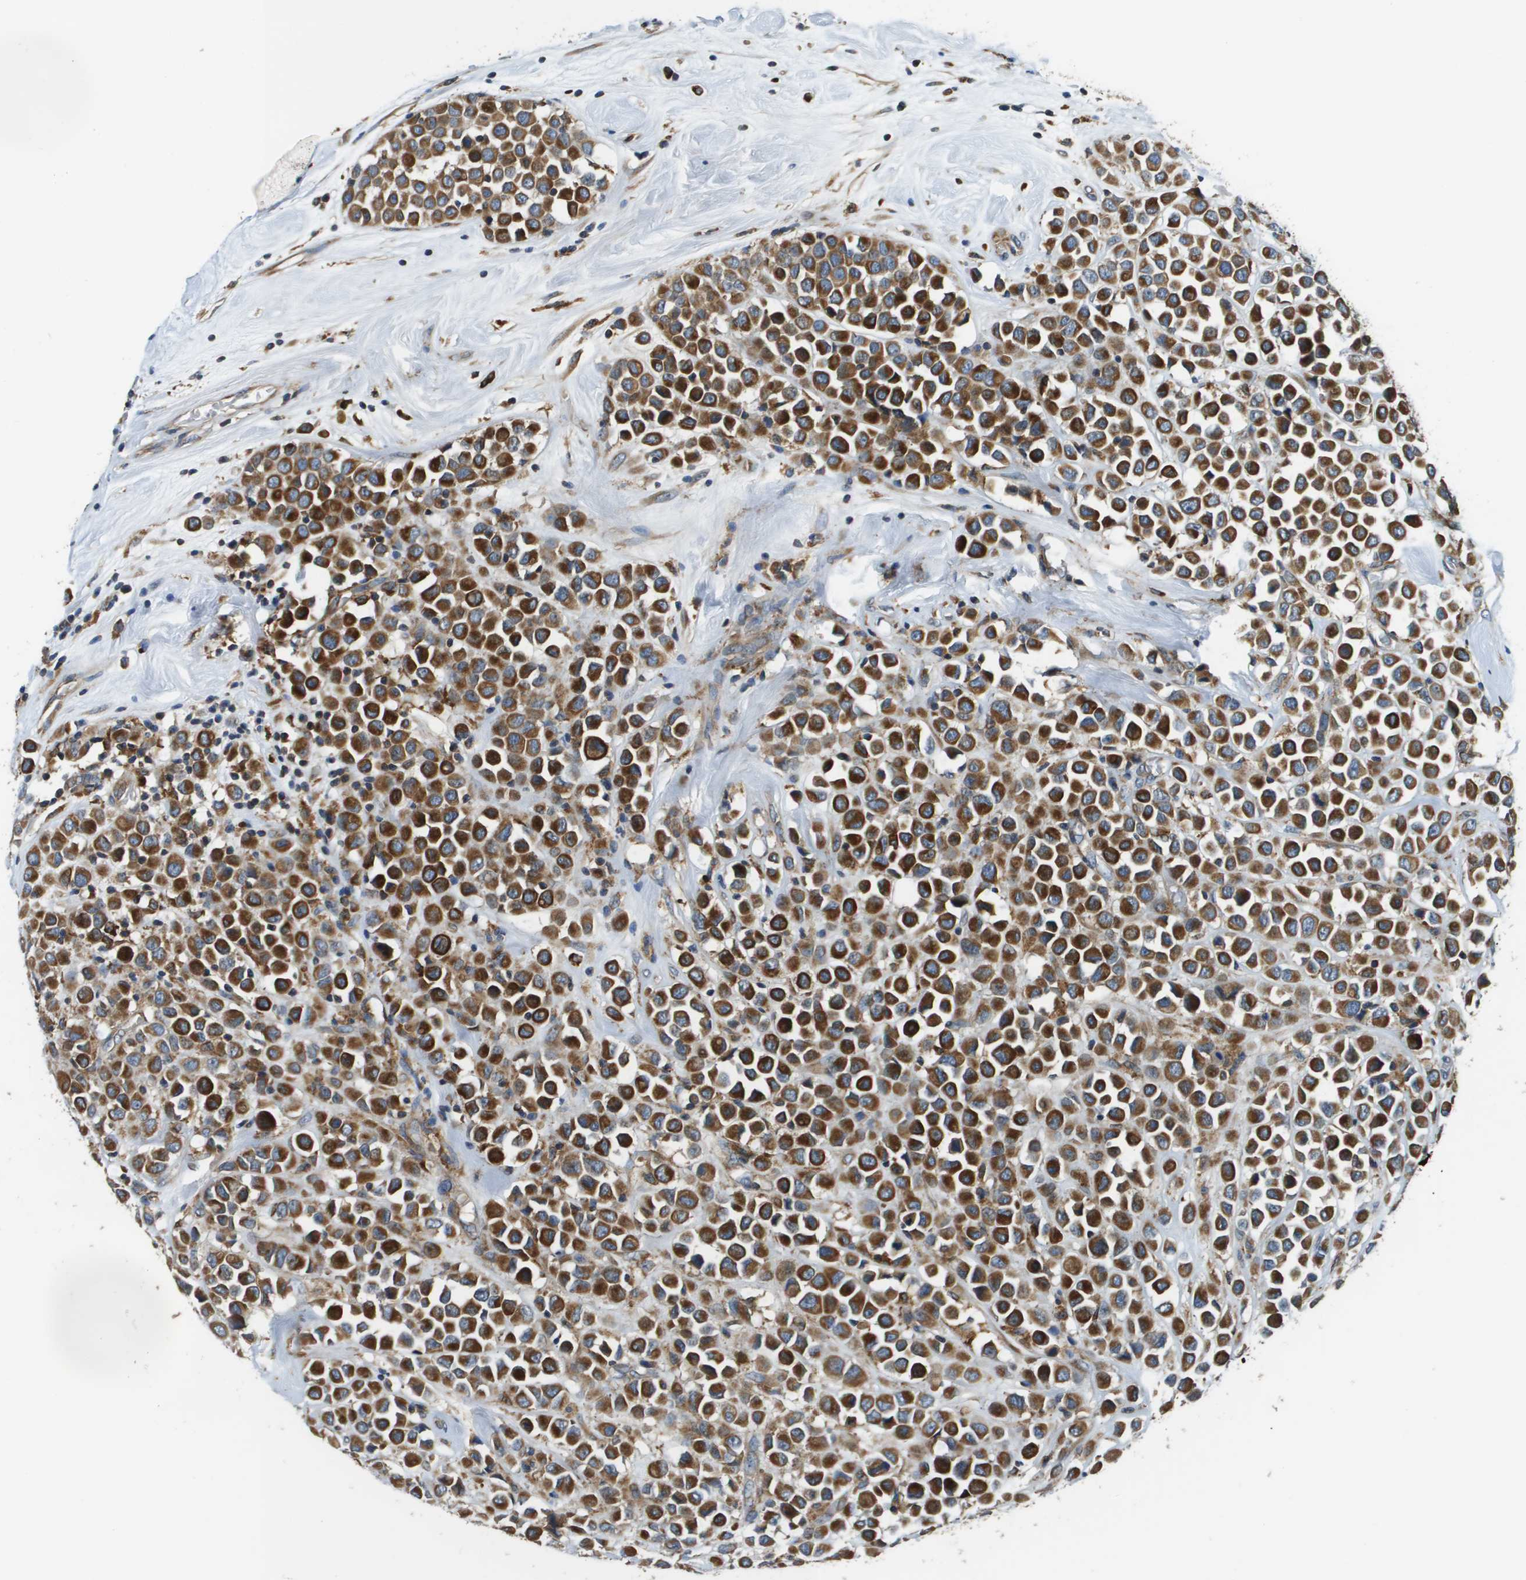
{"staining": {"intensity": "strong", "quantity": ">75%", "location": "cytoplasmic/membranous"}, "tissue": "breast cancer", "cell_type": "Tumor cells", "image_type": "cancer", "snomed": [{"axis": "morphology", "description": "Duct carcinoma"}, {"axis": "topography", "description": "Breast"}], "caption": "Protein expression analysis of infiltrating ductal carcinoma (breast) reveals strong cytoplasmic/membranous staining in about >75% of tumor cells. (brown staining indicates protein expression, while blue staining denotes nuclei).", "gene": "CNPY3", "patient": {"sex": "female", "age": 61}}